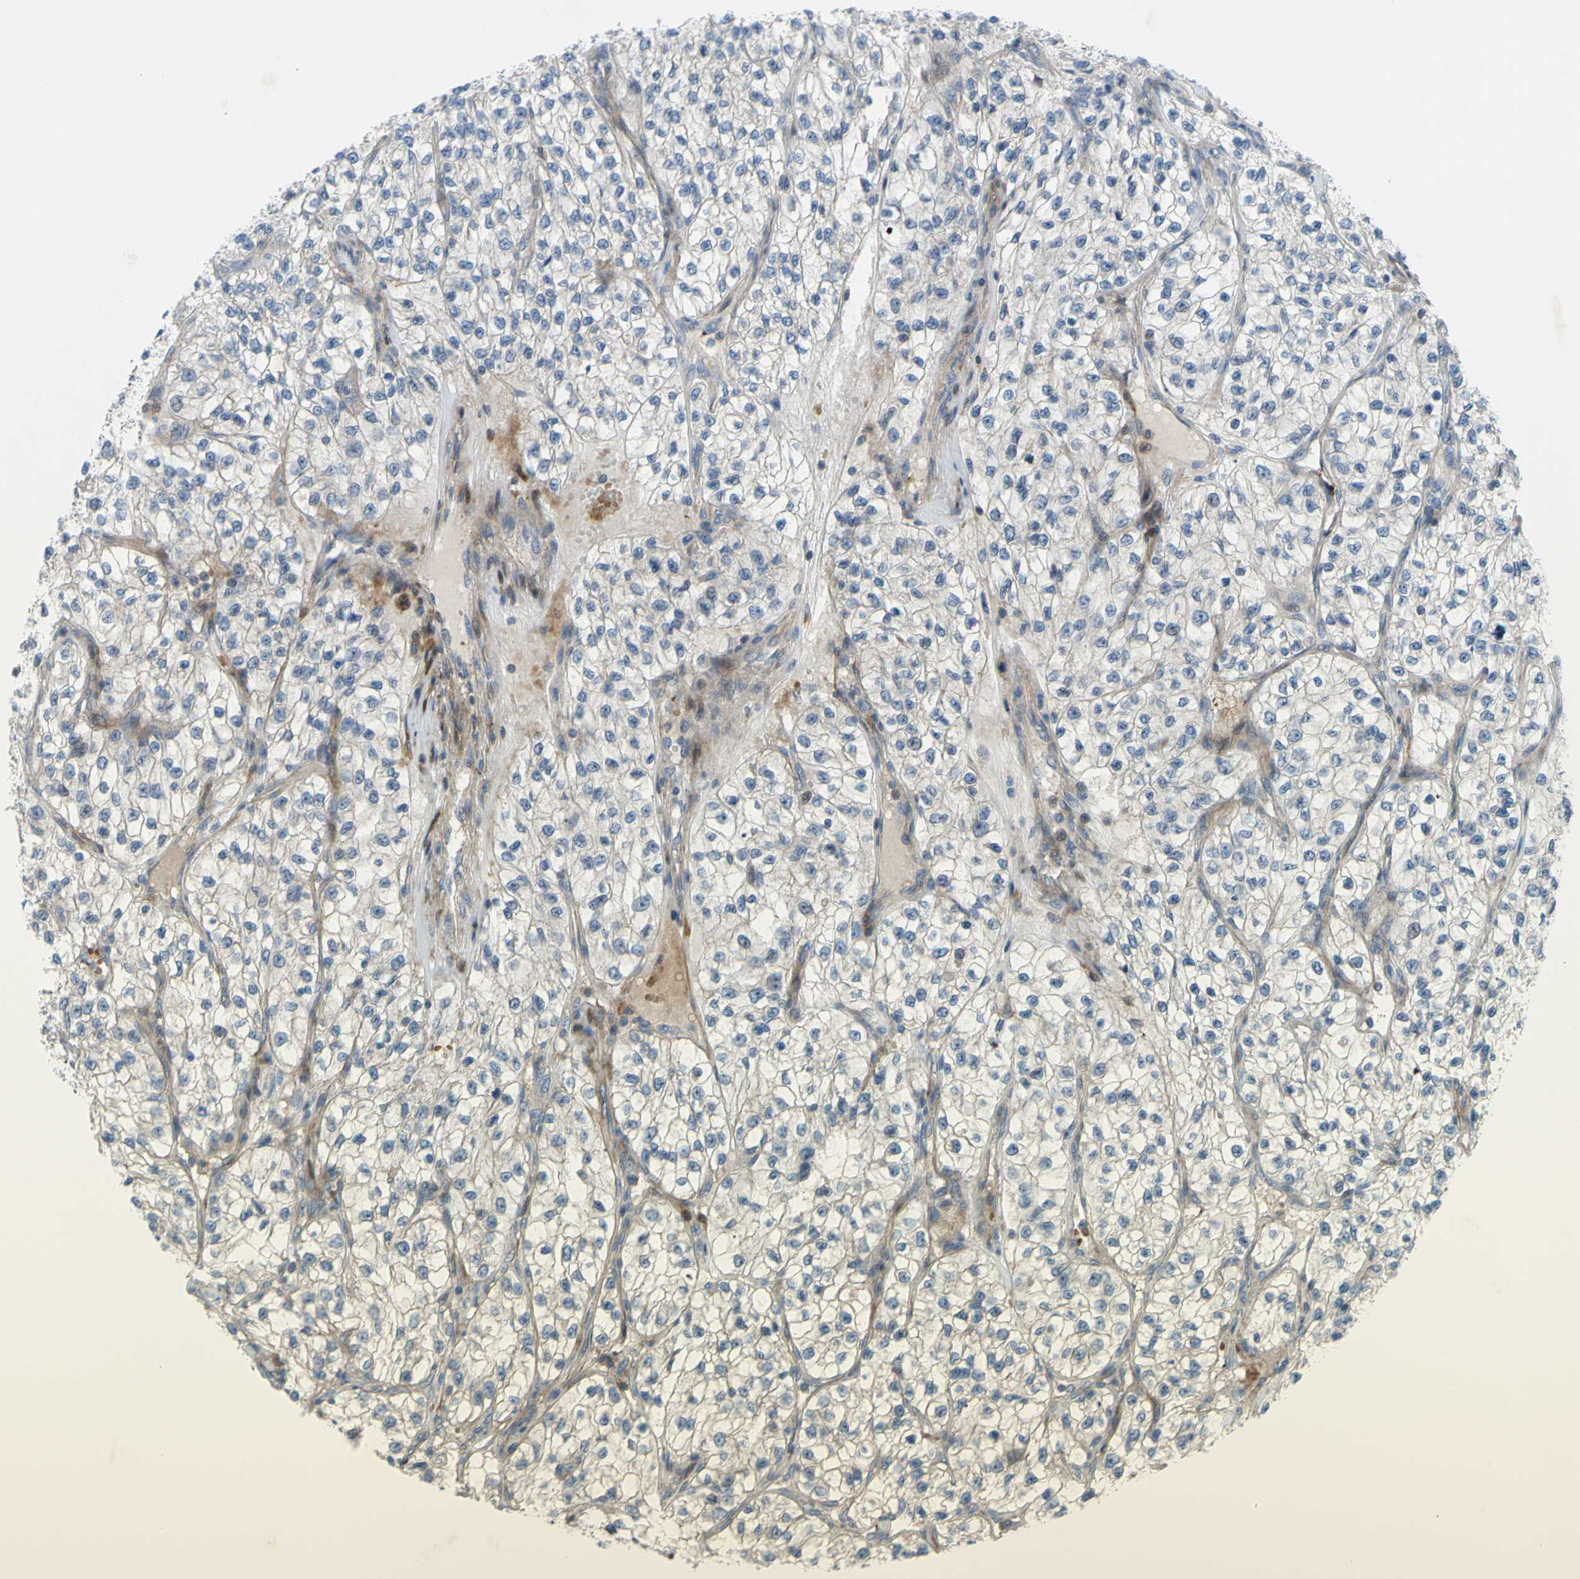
{"staining": {"intensity": "negative", "quantity": "none", "location": "none"}, "tissue": "renal cancer", "cell_type": "Tumor cells", "image_type": "cancer", "snomed": [{"axis": "morphology", "description": "Adenocarcinoma, NOS"}, {"axis": "topography", "description": "Kidney"}], "caption": "Immunohistochemistry (IHC) histopathology image of renal adenocarcinoma stained for a protein (brown), which demonstrates no staining in tumor cells.", "gene": "PAK2", "patient": {"sex": "female", "age": 57}}